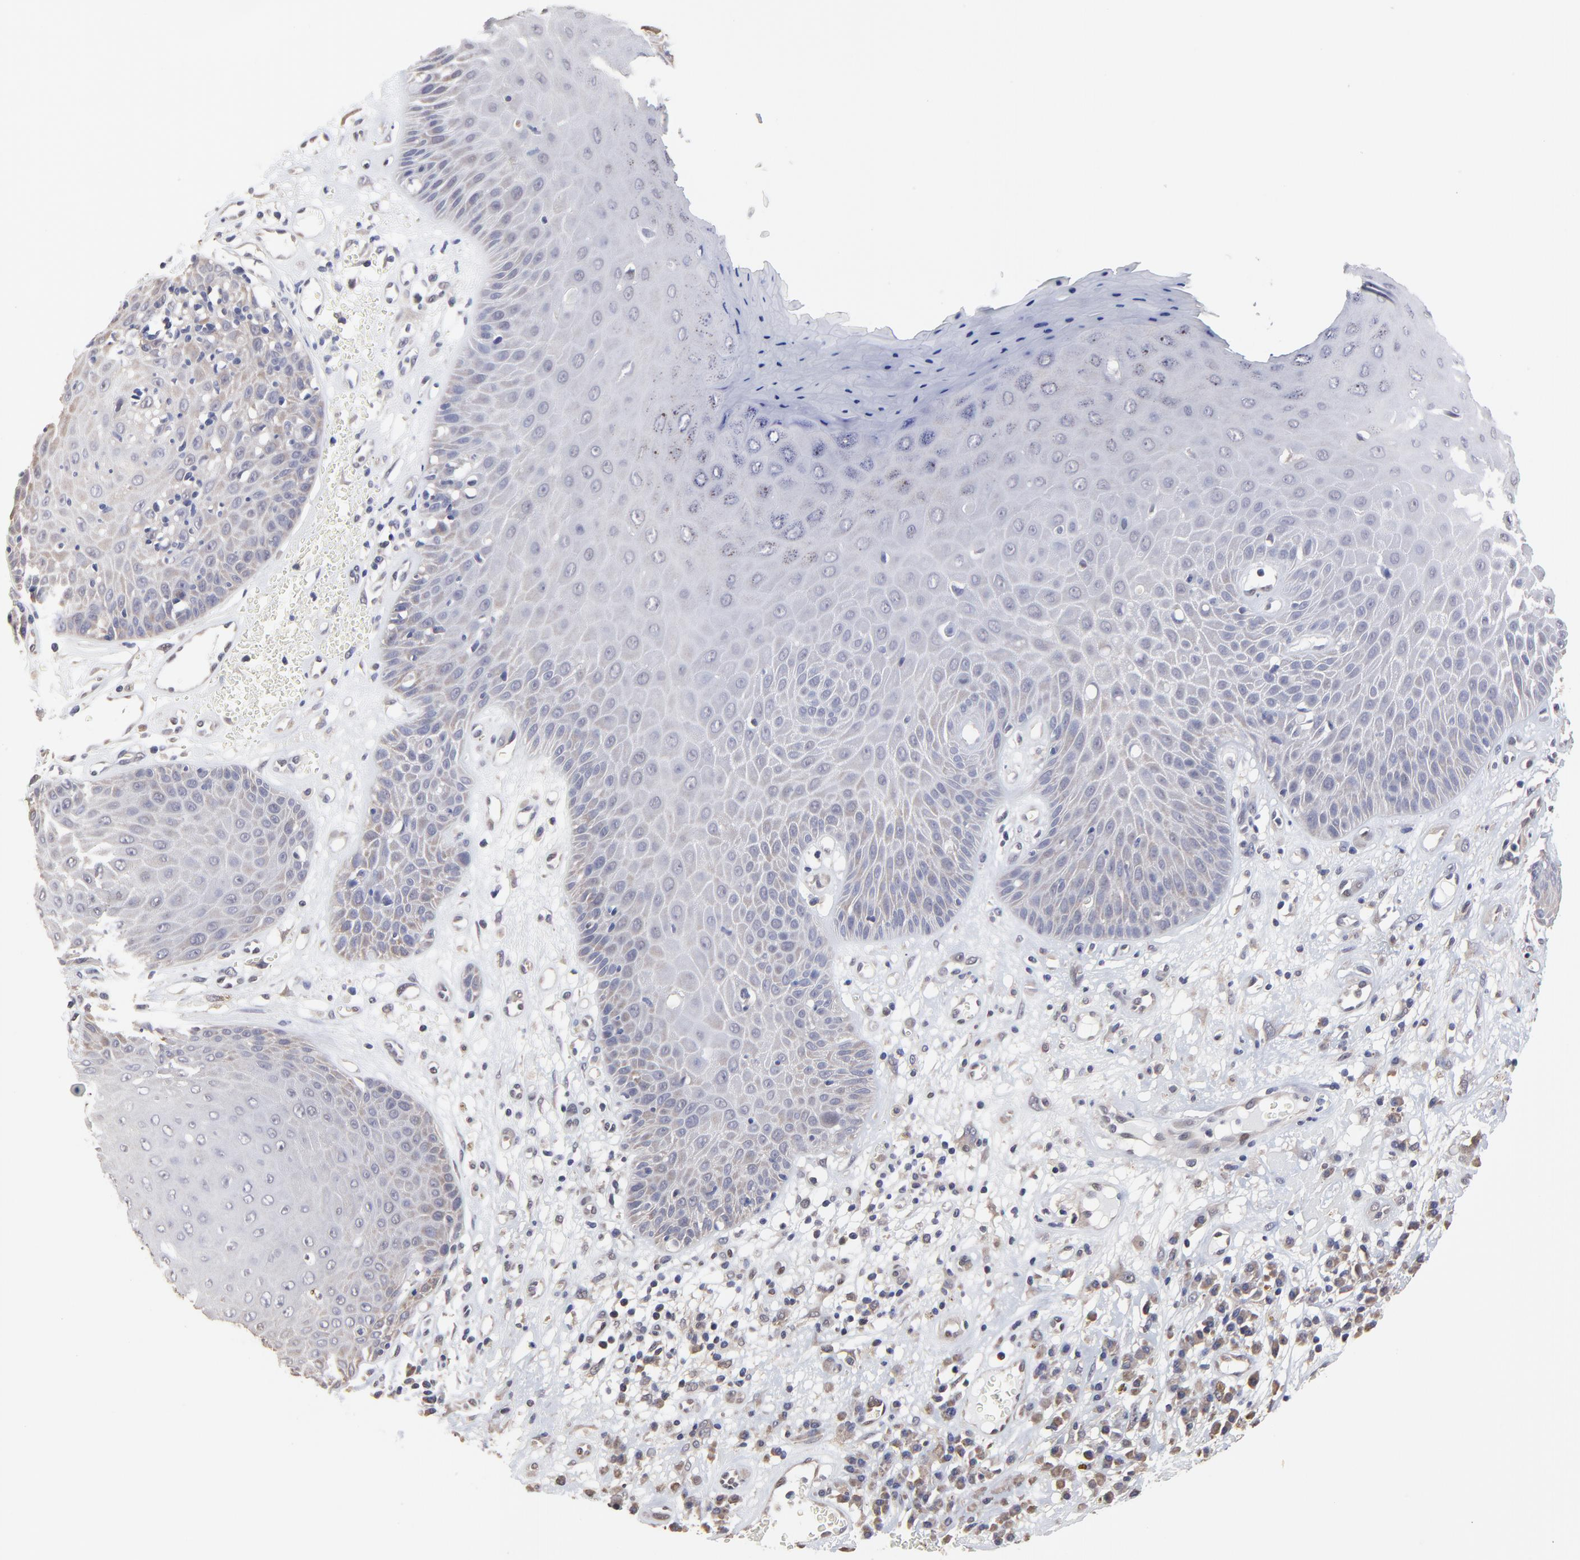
{"staining": {"intensity": "weak", "quantity": ">75%", "location": "cytoplasmic/membranous"}, "tissue": "skin cancer", "cell_type": "Tumor cells", "image_type": "cancer", "snomed": [{"axis": "morphology", "description": "Squamous cell carcinoma, NOS"}, {"axis": "topography", "description": "Skin"}], "caption": "Skin cancer (squamous cell carcinoma) tissue exhibits weak cytoplasmic/membranous expression in about >75% of tumor cells, visualized by immunohistochemistry. The staining was performed using DAB to visualize the protein expression in brown, while the nuclei were stained in blue with hematoxylin (Magnification: 20x).", "gene": "CCT2", "patient": {"sex": "male", "age": 65}}